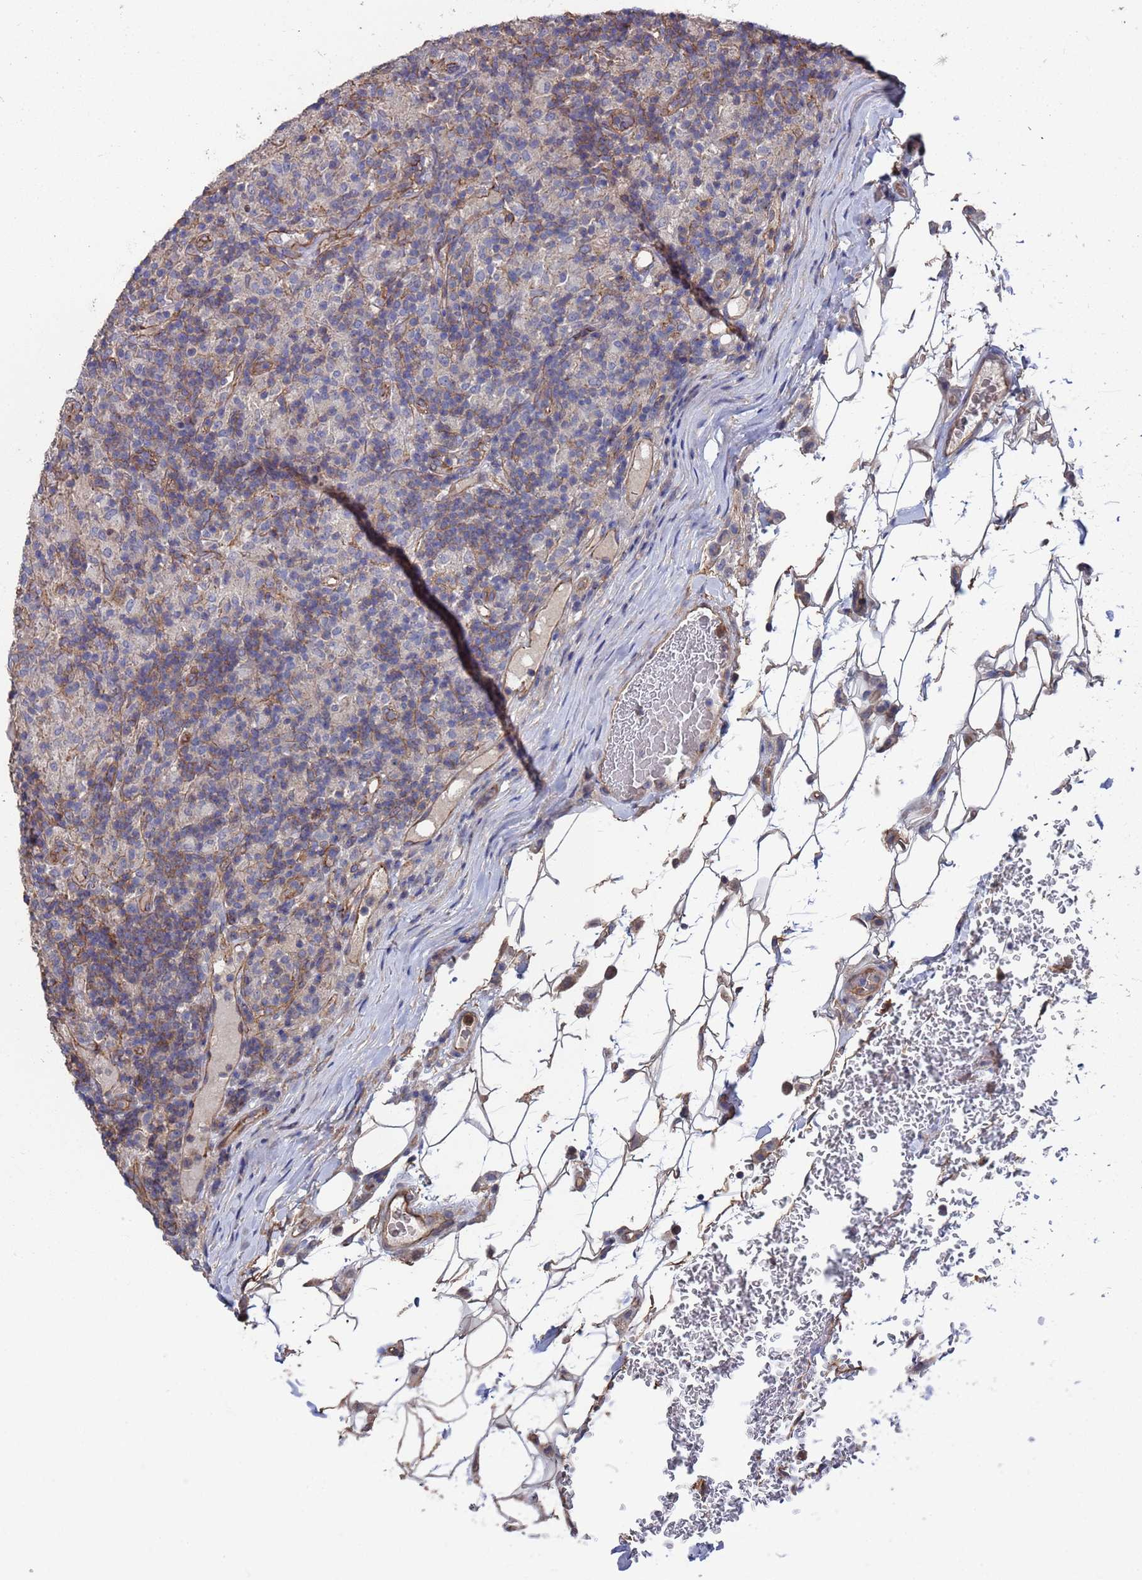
{"staining": {"intensity": "negative", "quantity": "none", "location": "none"}, "tissue": "lymphoma", "cell_type": "Tumor cells", "image_type": "cancer", "snomed": [{"axis": "morphology", "description": "Hodgkin's disease, NOS"}, {"axis": "topography", "description": "Lymph node"}], "caption": "An immunohistochemistry photomicrograph of lymphoma is shown. There is no staining in tumor cells of lymphoma.", "gene": "NDUFAF6", "patient": {"sex": "male", "age": 70}}